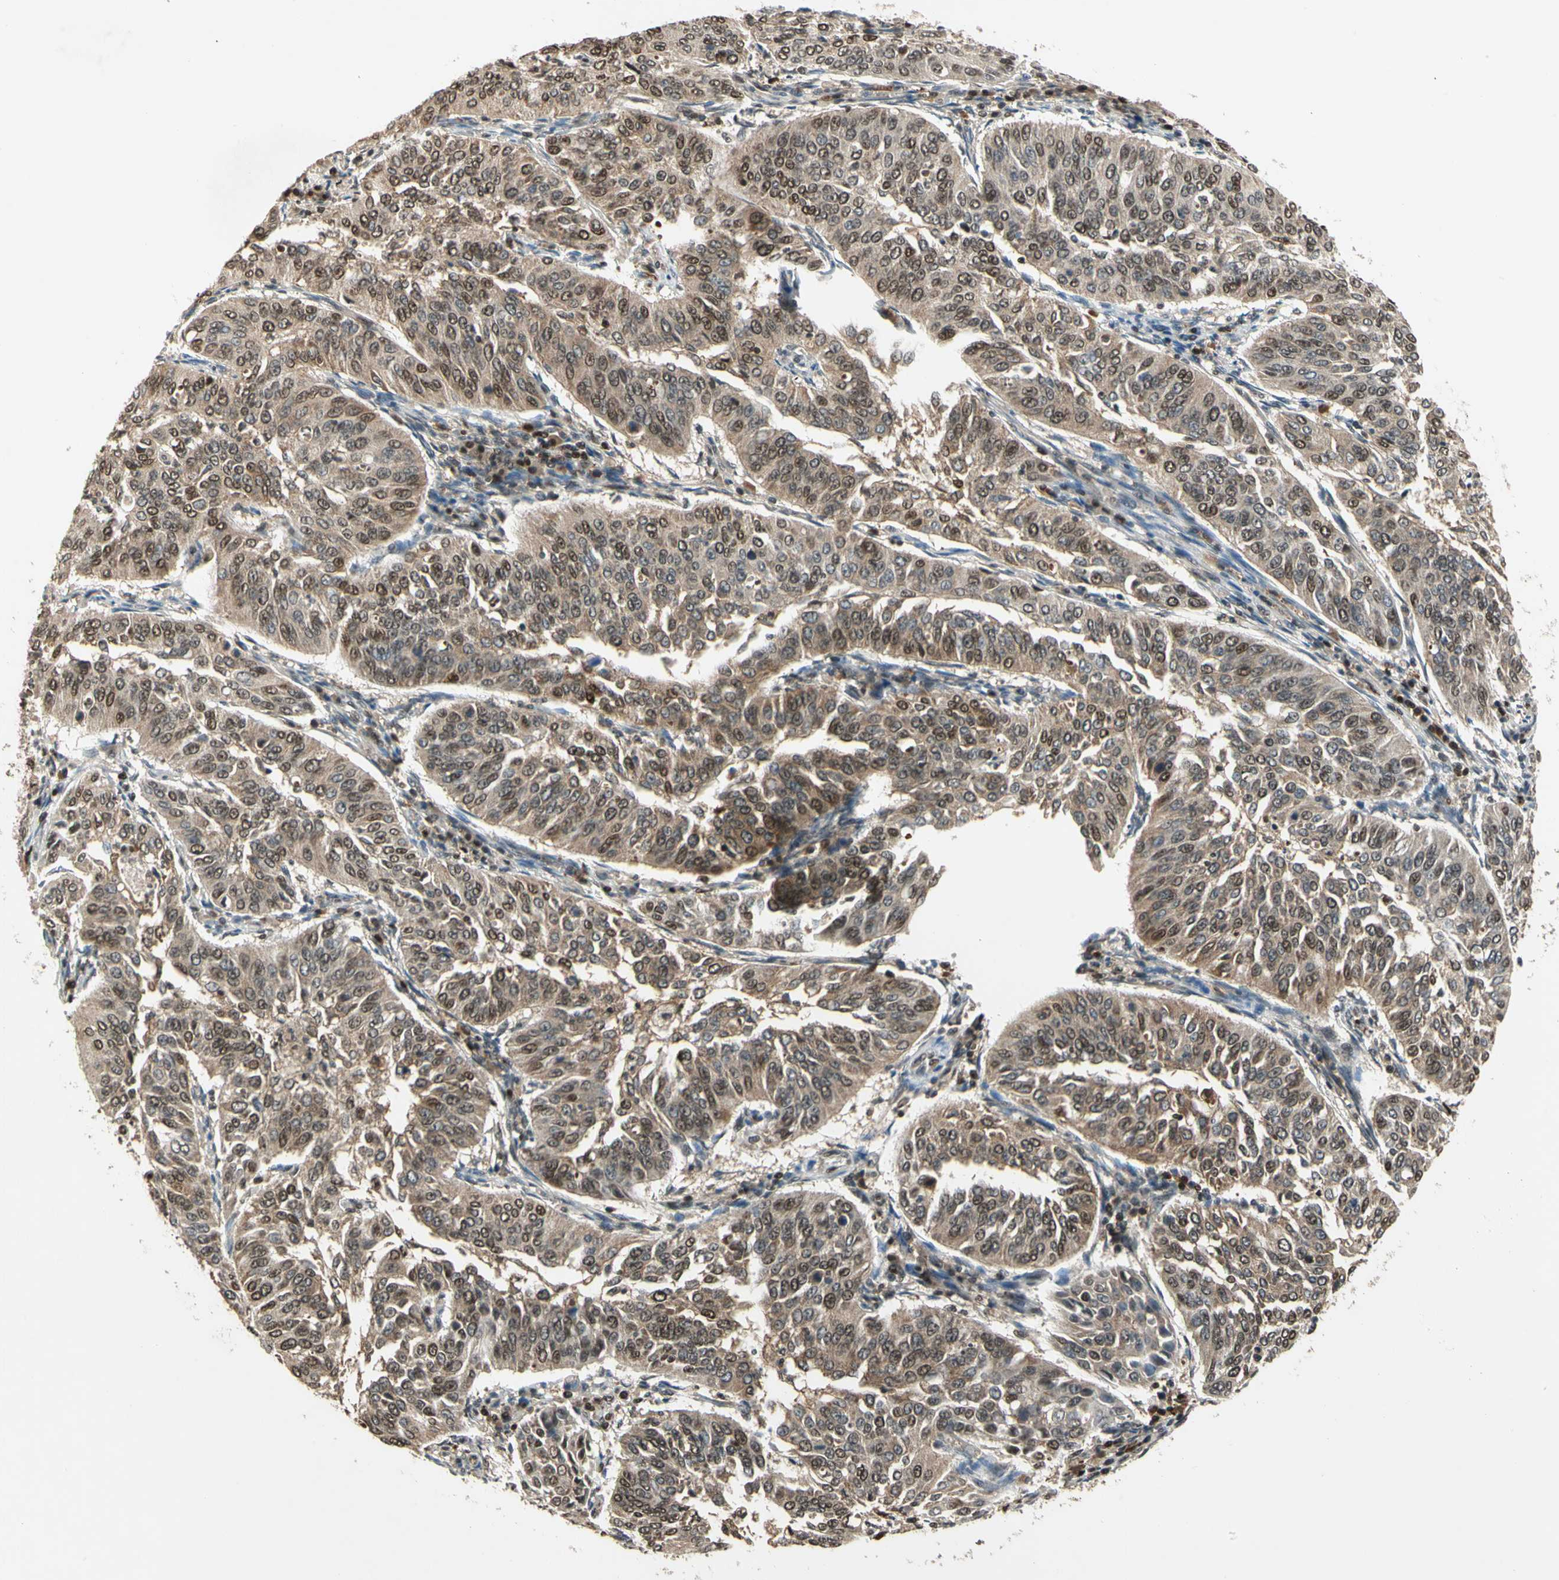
{"staining": {"intensity": "weak", "quantity": ">75%", "location": "cytoplasmic/membranous"}, "tissue": "cervical cancer", "cell_type": "Tumor cells", "image_type": "cancer", "snomed": [{"axis": "morphology", "description": "Normal tissue, NOS"}, {"axis": "morphology", "description": "Squamous cell carcinoma, NOS"}, {"axis": "topography", "description": "Cervix"}], "caption": "Cervical cancer (squamous cell carcinoma) stained with DAB immunohistochemistry reveals low levels of weak cytoplasmic/membranous expression in approximately >75% of tumor cells.", "gene": "GSR", "patient": {"sex": "female", "age": 39}}